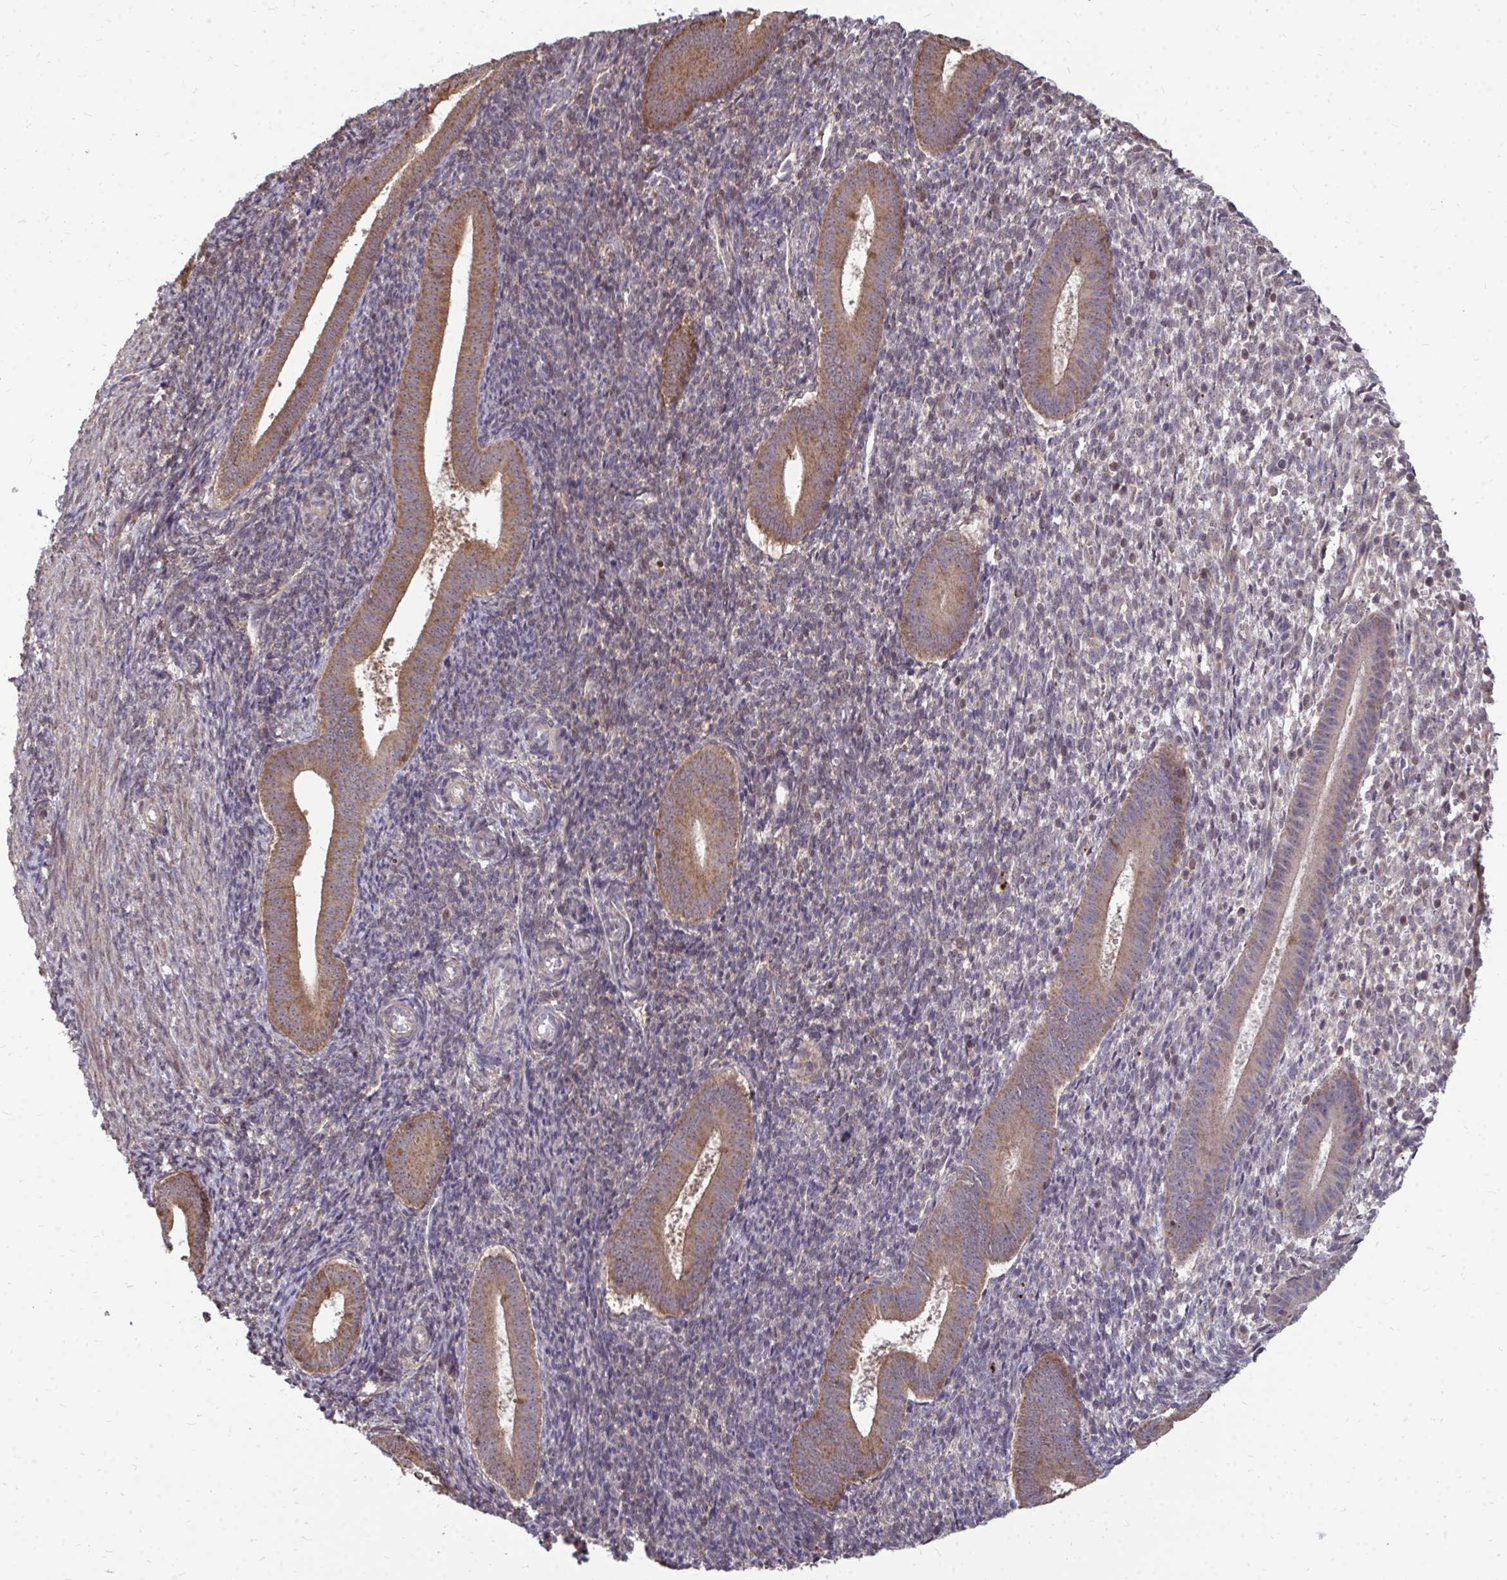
{"staining": {"intensity": "weak", "quantity": "25%-75%", "location": "cytoplasmic/membranous"}, "tissue": "endometrium", "cell_type": "Cells in endometrial stroma", "image_type": "normal", "snomed": [{"axis": "morphology", "description": "Normal tissue, NOS"}, {"axis": "topography", "description": "Endometrium"}], "caption": "Immunohistochemical staining of benign endometrium exhibits 25%-75% levels of weak cytoplasmic/membranous protein positivity in about 25%-75% of cells in endometrial stroma. Ihc stains the protein in brown and the nuclei are stained blue.", "gene": "DNAJA2", "patient": {"sex": "female", "age": 25}}